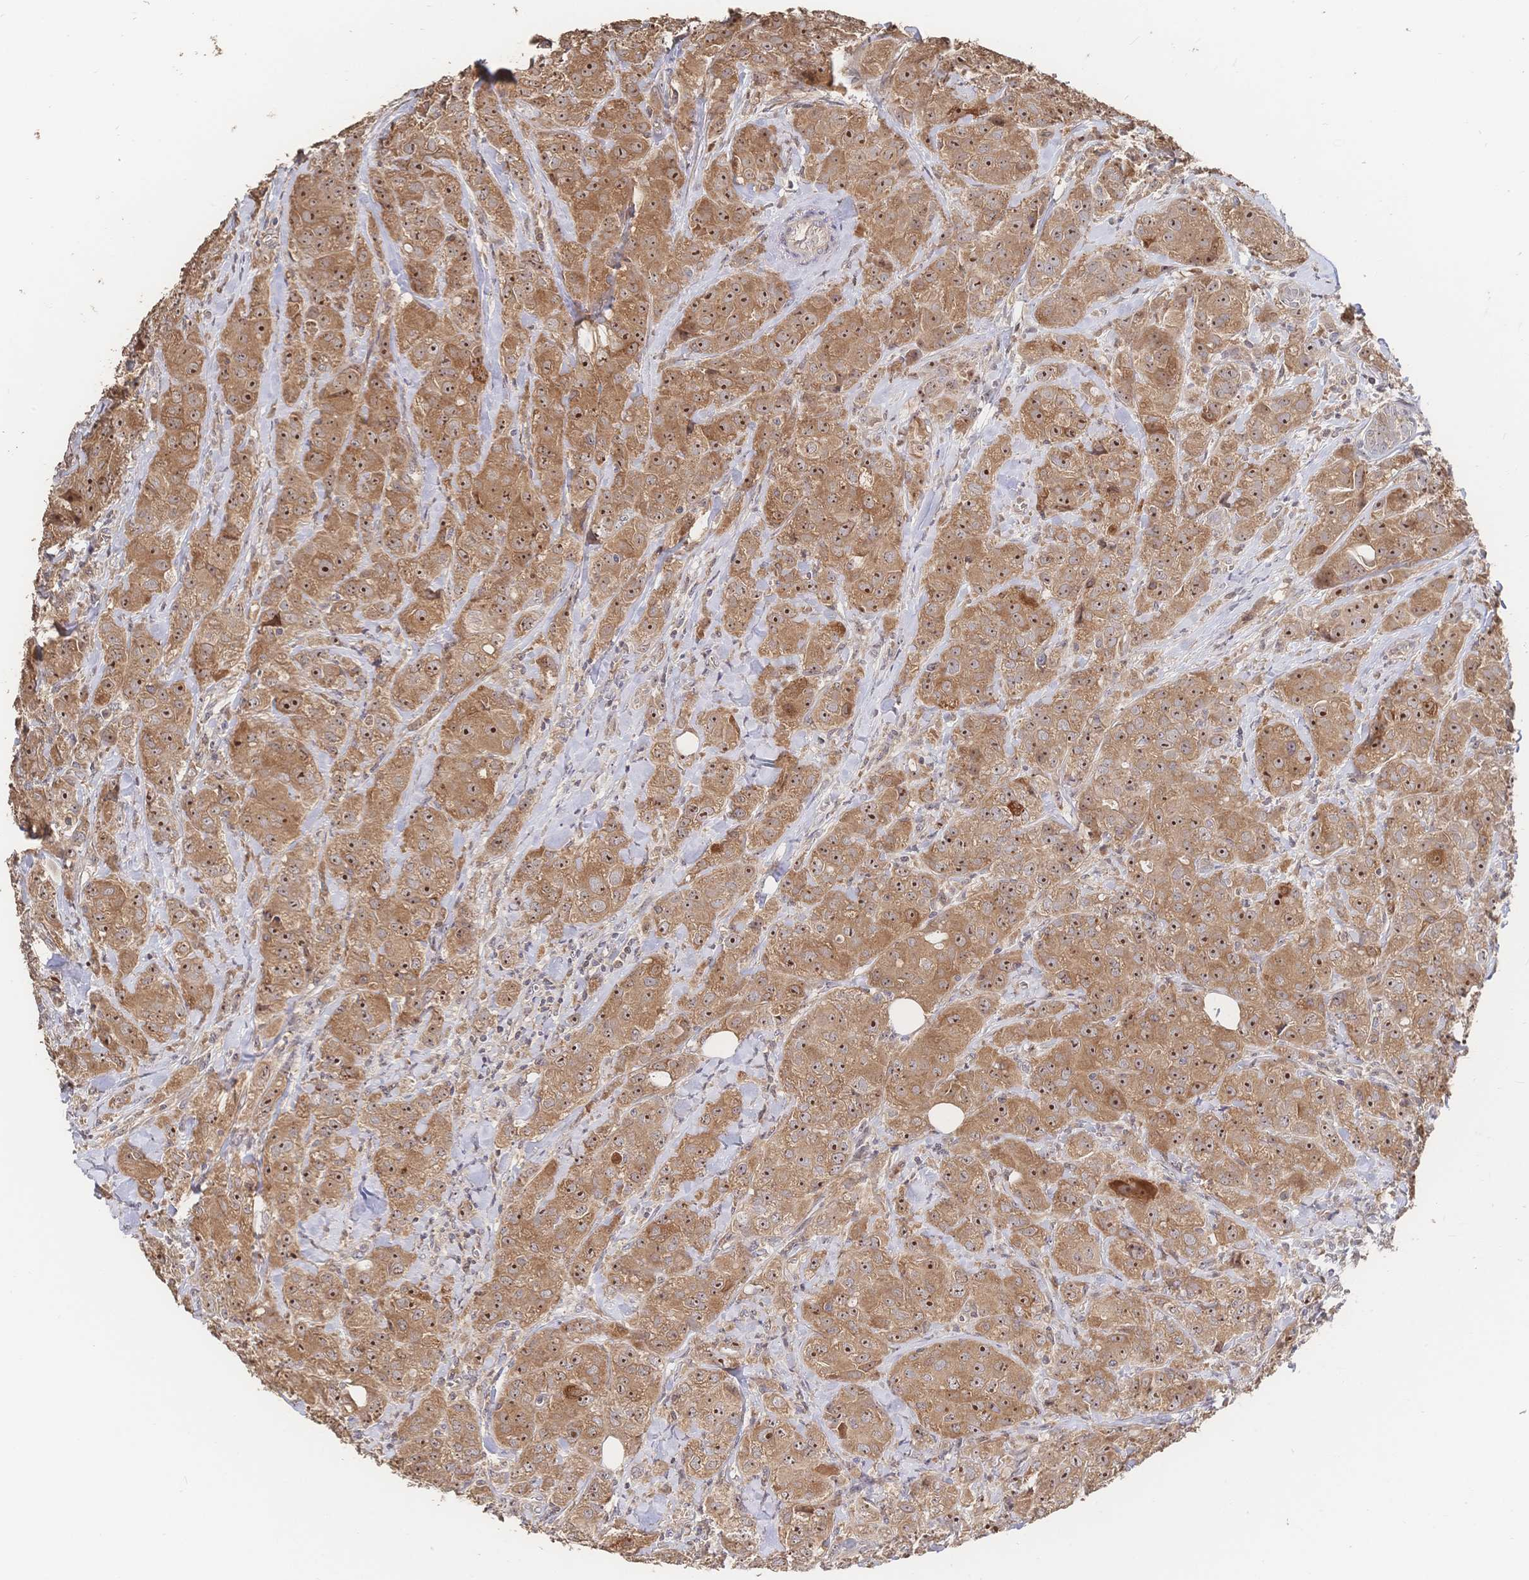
{"staining": {"intensity": "moderate", "quantity": ">75%", "location": "cytoplasmic/membranous,nuclear"}, "tissue": "breast cancer", "cell_type": "Tumor cells", "image_type": "cancer", "snomed": [{"axis": "morphology", "description": "Normal tissue, NOS"}, {"axis": "morphology", "description": "Duct carcinoma"}, {"axis": "topography", "description": "Breast"}], "caption": "DAB (3,3'-diaminobenzidine) immunohistochemical staining of human breast cancer (invasive ductal carcinoma) reveals moderate cytoplasmic/membranous and nuclear protein staining in about >75% of tumor cells. Immunohistochemistry stains the protein of interest in brown and the nuclei are stained blue.", "gene": "DNAJA4", "patient": {"sex": "female", "age": 43}}